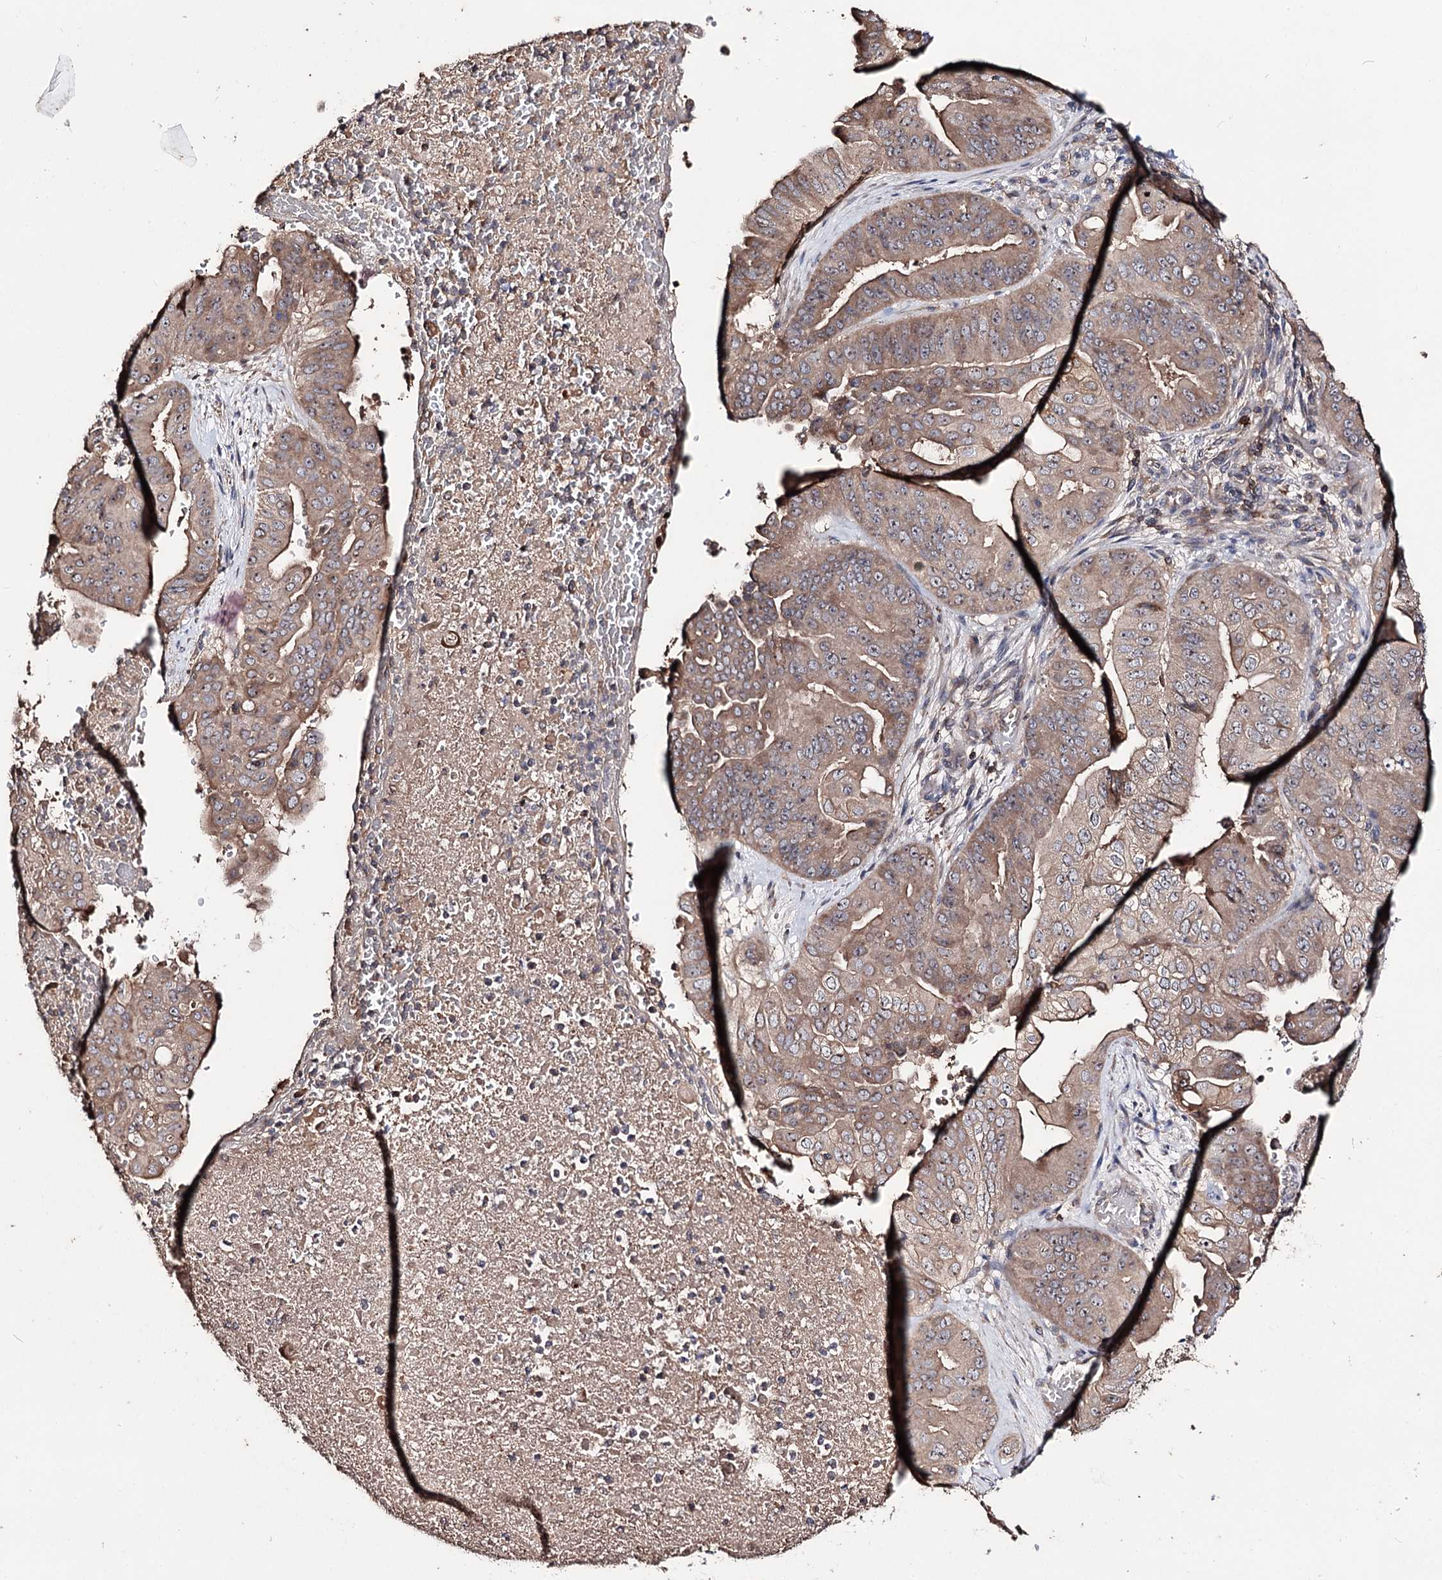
{"staining": {"intensity": "weak", "quantity": ">75%", "location": "cytoplasmic/membranous"}, "tissue": "pancreatic cancer", "cell_type": "Tumor cells", "image_type": "cancer", "snomed": [{"axis": "morphology", "description": "Adenocarcinoma, NOS"}, {"axis": "topography", "description": "Pancreas"}], "caption": "Weak cytoplasmic/membranous staining is appreciated in about >75% of tumor cells in pancreatic adenocarcinoma.", "gene": "FAM53B", "patient": {"sex": "female", "age": 77}}